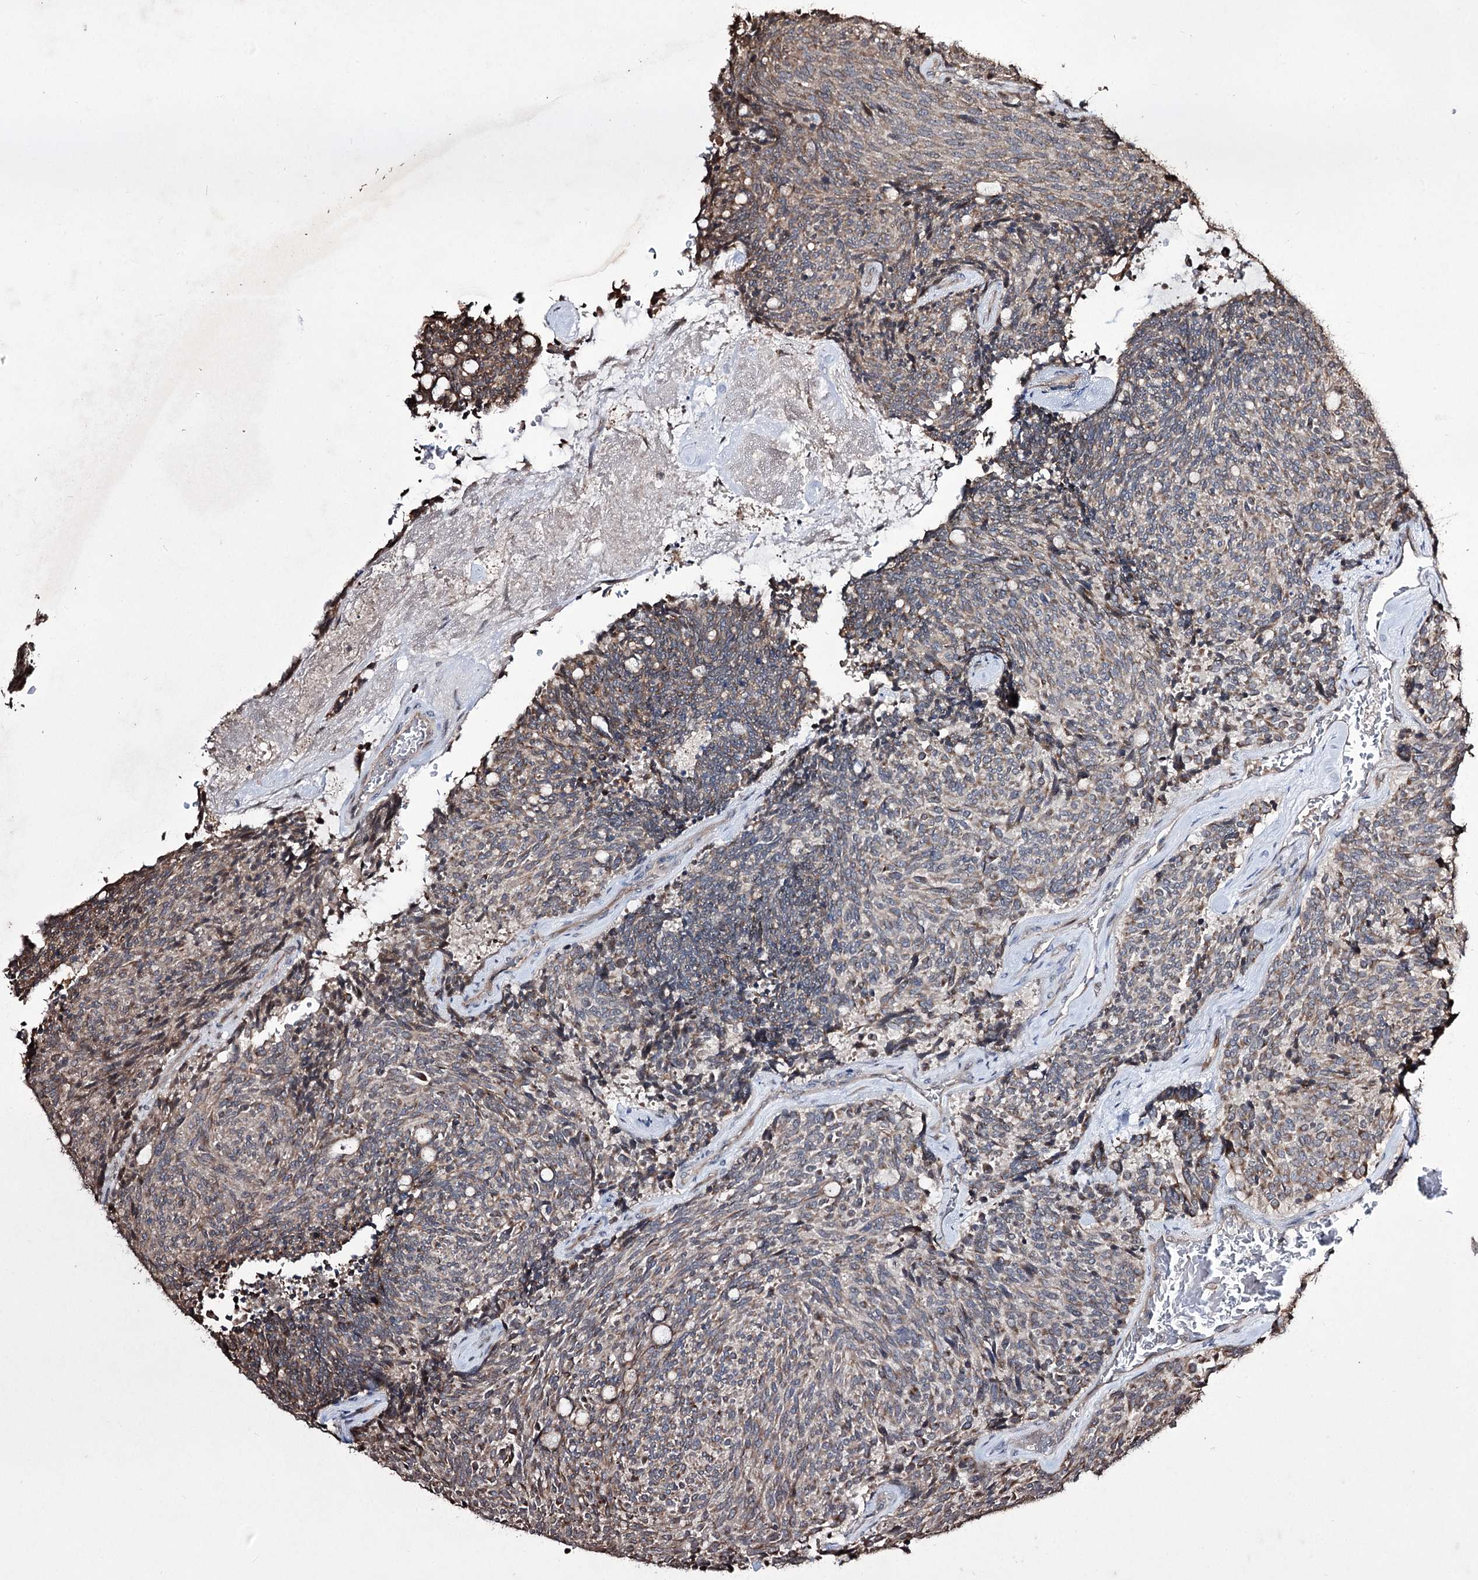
{"staining": {"intensity": "weak", "quantity": "25%-75%", "location": "cytoplasmic/membranous"}, "tissue": "carcinoid", "cell_type": "Tumor cells", "image_type": "cancer", "snomed": [{"axis": "morphology", "description": "Carcinoid, malignant, NOS"}, {"axis": "topography", "description": "Pancreas"}], "caption": "Human carcinoid stained for a protein (brown) exhibits weak cytoplasmic/membranous positive expression in about 25%-75% of tumor cells.", "gene": "CPNE8", "patient": {"sex": "female", "age": 54}}